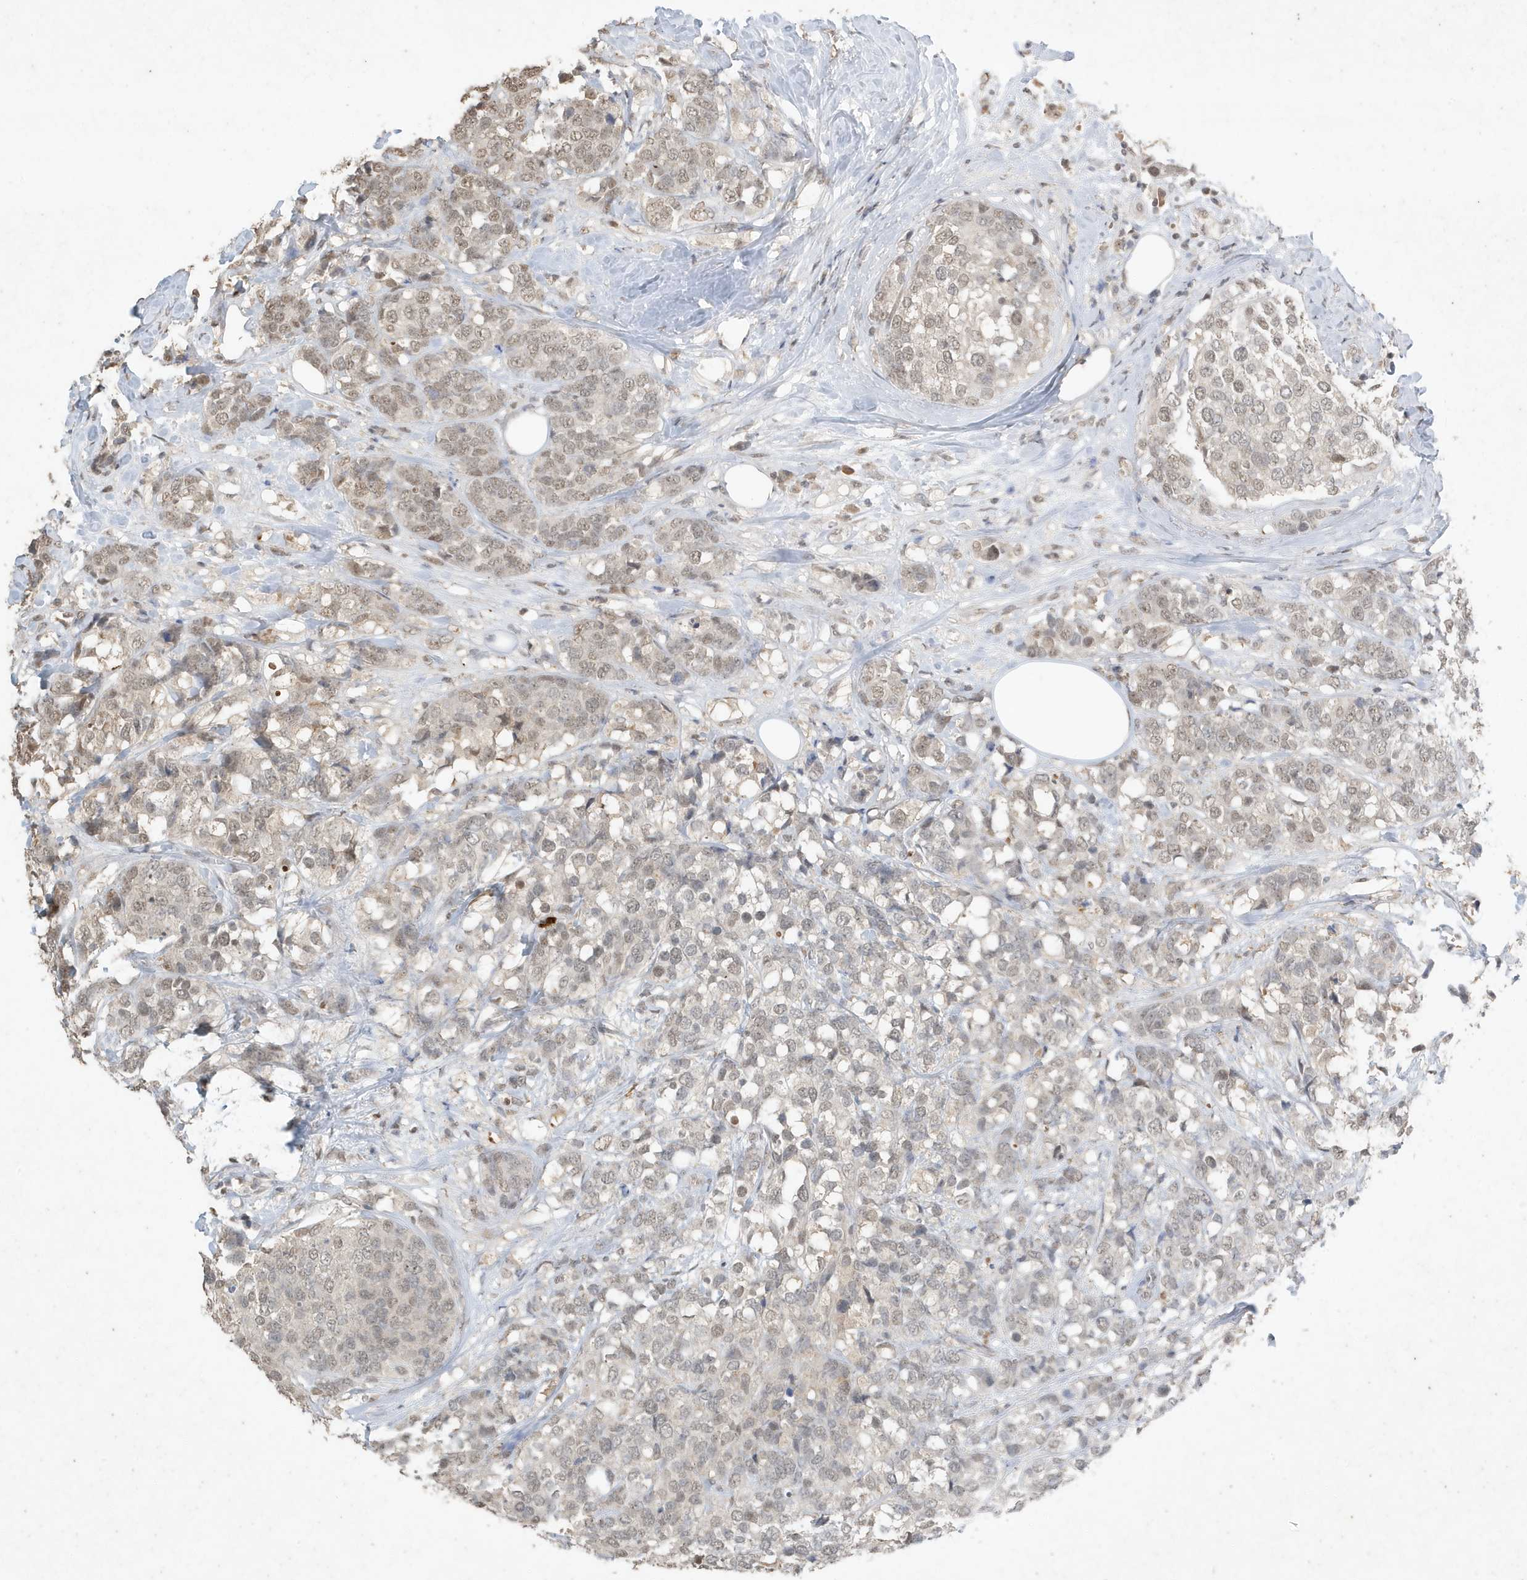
{"staining": {"intensity": "weak", "quantity": ">75%", "location": "nuclear"}, "tissue": "breast cancer", "cell_type": "Tumor cells", "image_type": "cancer", "snomed": [{"axis": "morphology", "description": "Lobular carcinoma"}, {"axis": "topography", "description": "Breast"}], "caption": "DAB (3,3'-diaminobenzidine) immunohistochemical staining of human breast lobular carcinoma shows weak nuclear protein positivity in approximately >75% of tumor cells.", "gene": "DEFA1", "patient": {"sex": "female", "age": 59}}